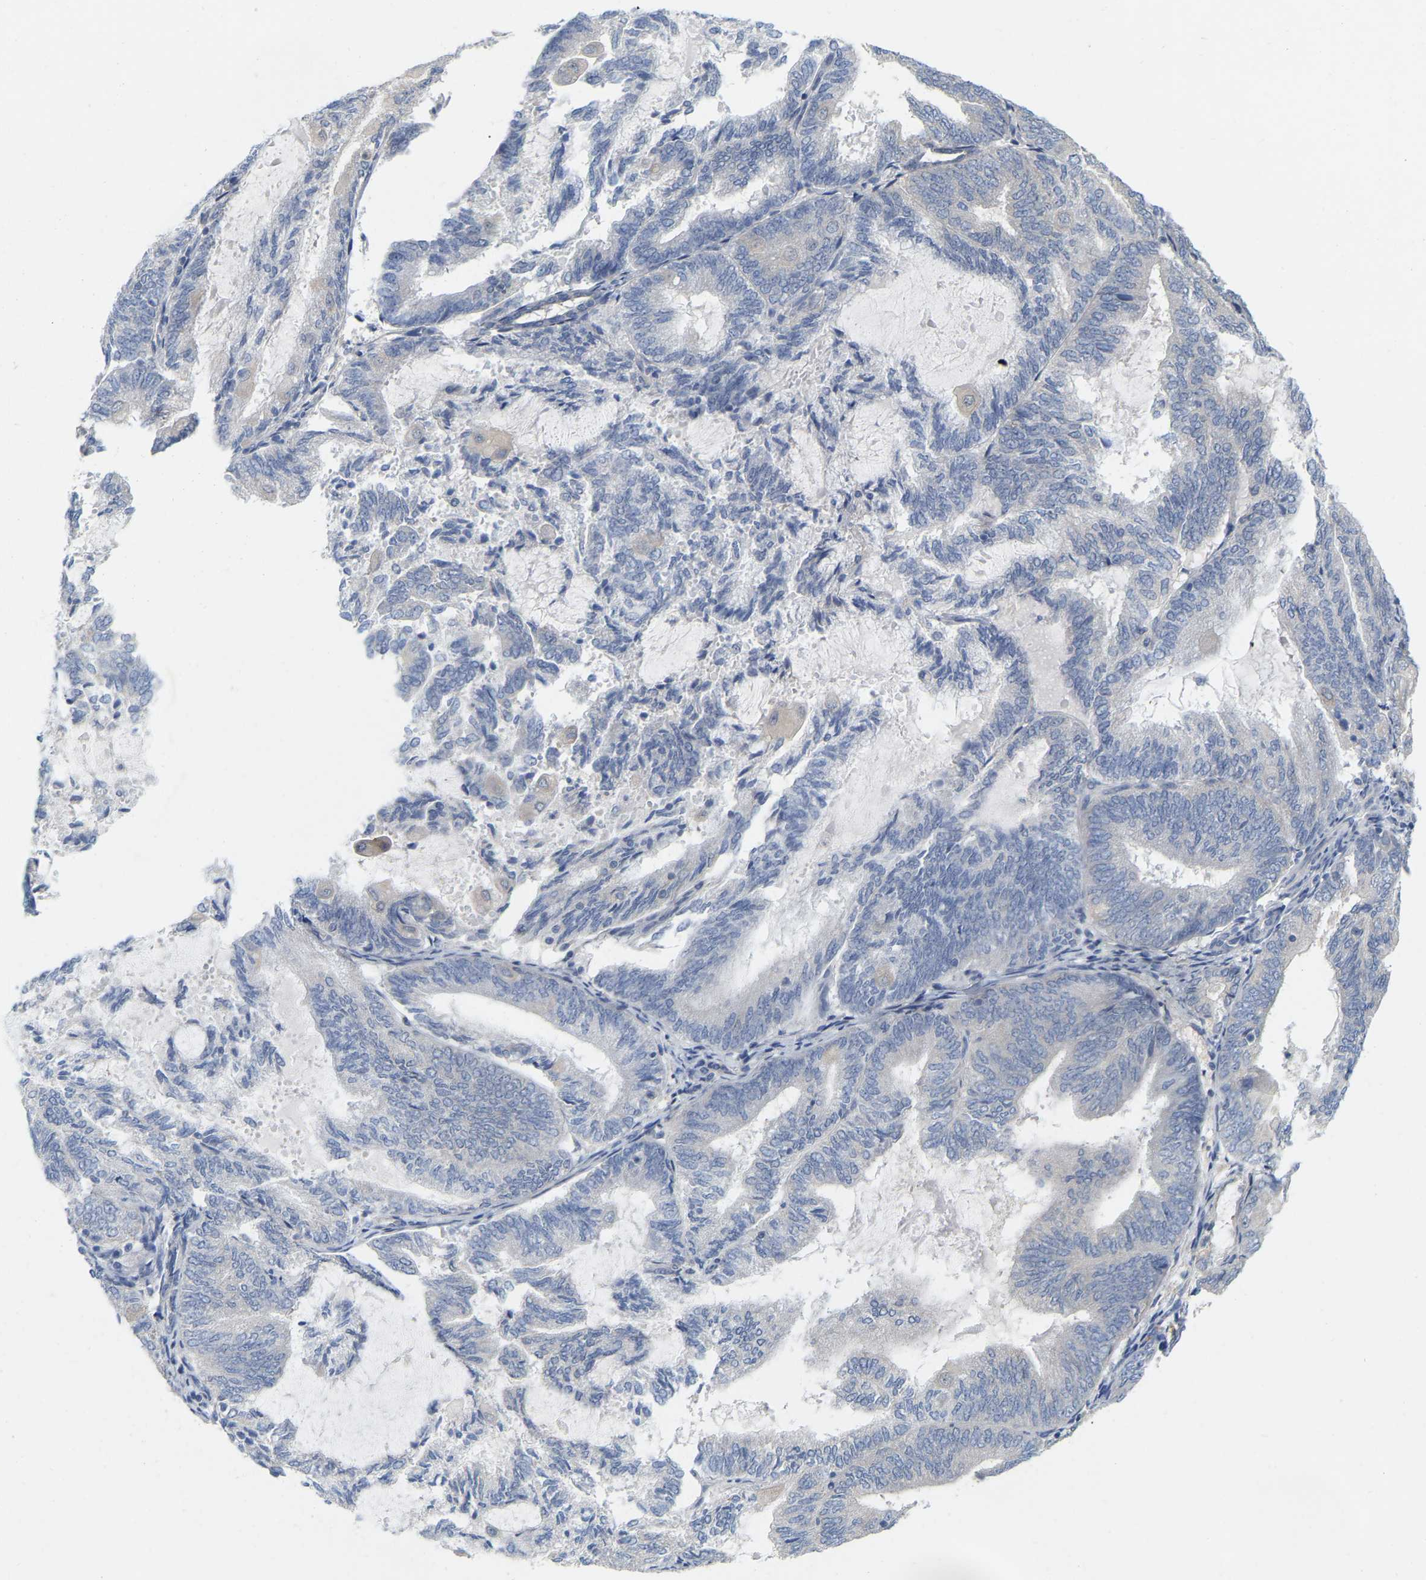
{"staining": {"intensity": "negative", "quantity": "none", "location": "none"}, "tissue": "endometrial cancer", "cell_type": "Tumor cells", "image_type": "cancer", "snomed": [{"axis": "morphology", "description": "Adenocarcinoma, NOS"}, {"axis": "topography", "description": "Endometrium"}], "caption": "Photomicrograph shows no protein positivity in tumor cells of endometrial cancer tissue. (DAB IHC with hematoxylin counter stain).", "gene": "WIPI2", "patient": {"sex": "female", "age": 81}}